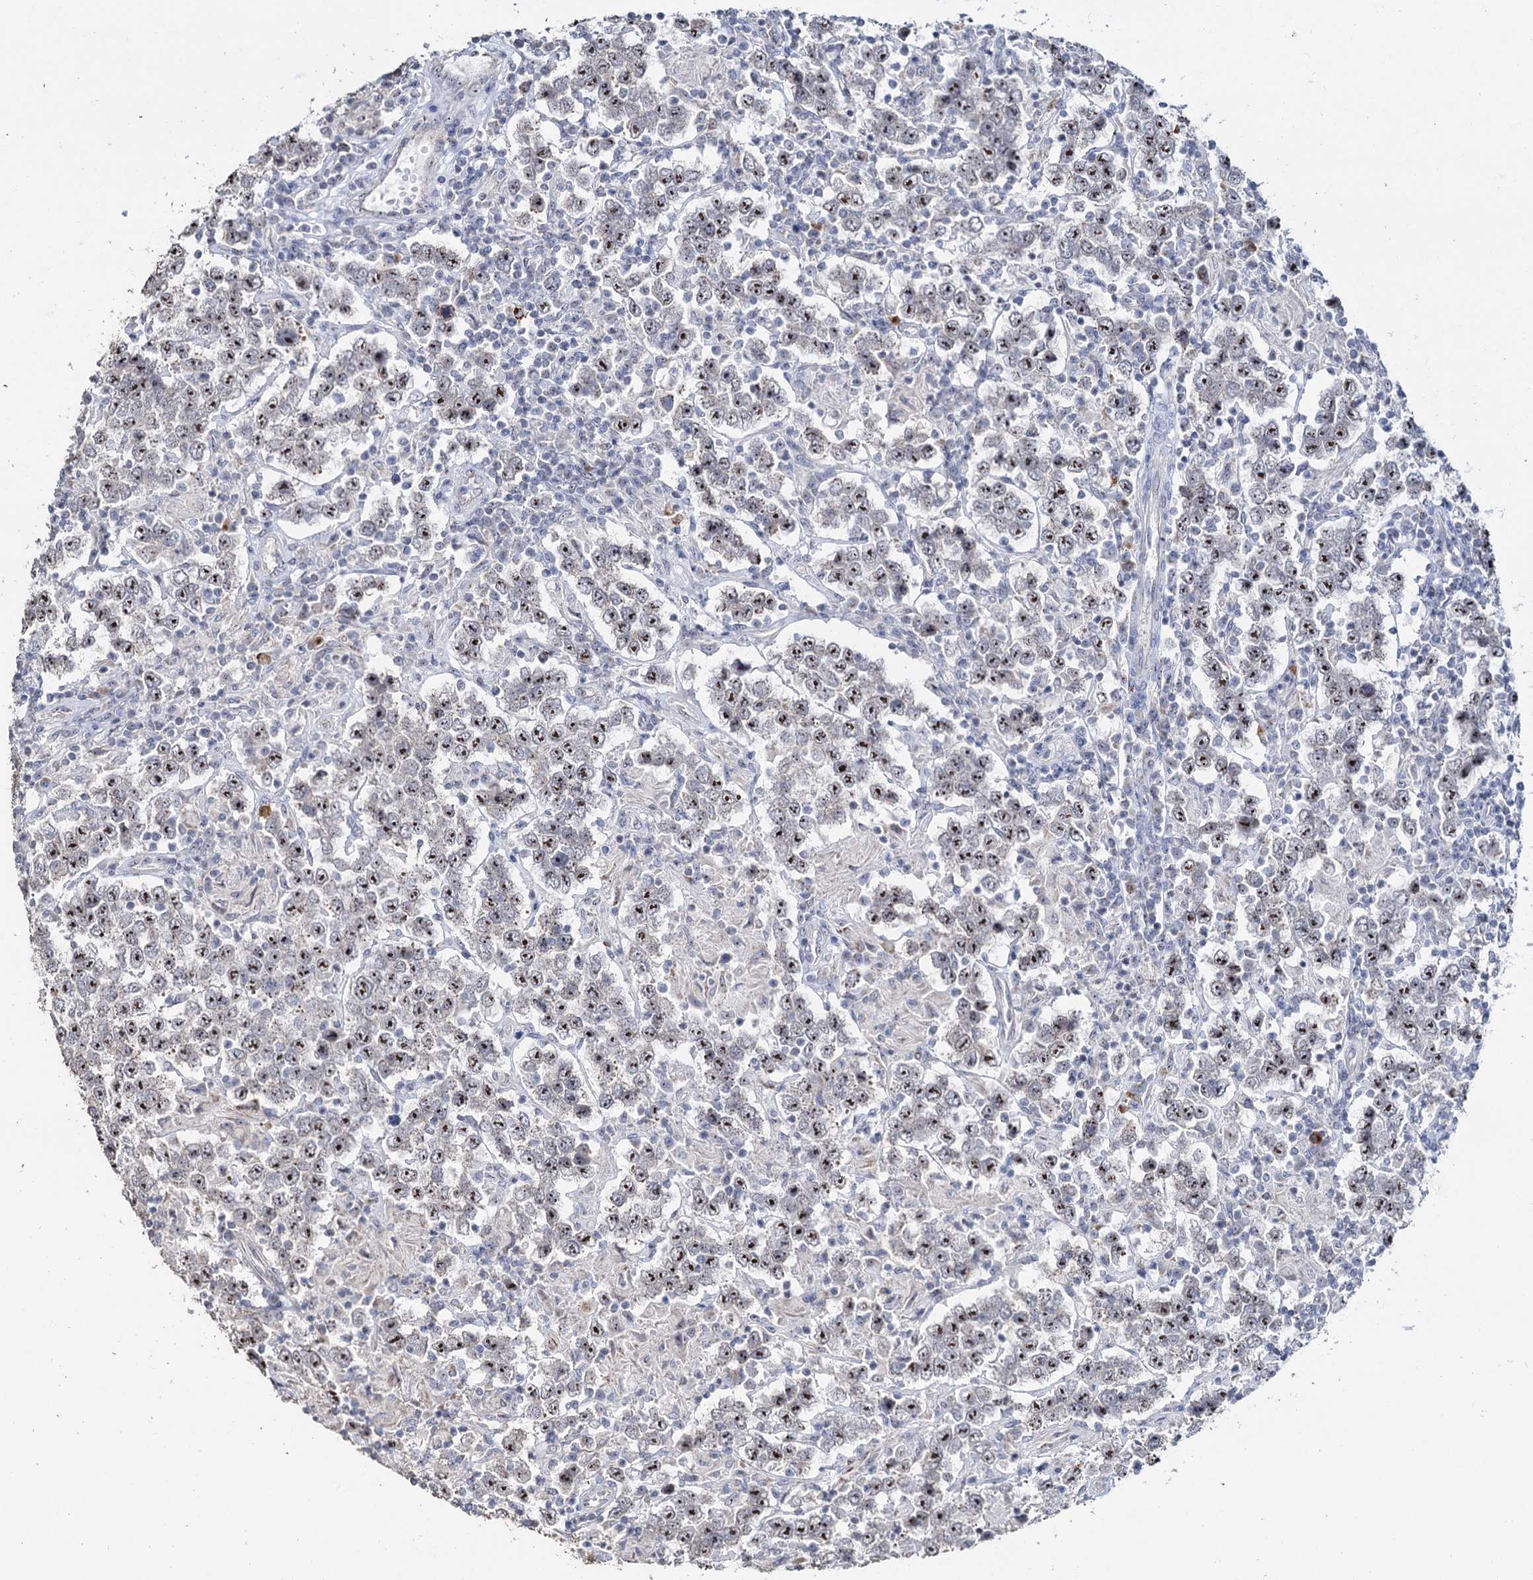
{"staining": {"intensity": "strong", "quantity": ">75%", "location": "nuclear"}, "tissue": "testis cancer", "cell_type": "Tumor cells", "image_type": "cancer", "snomed": [{"axis": "morphology", "description": "Normal tissue, NOS"}, {"axis": "morphology", "description": "Urothelial carcinoma, High grade"}, {"axis": "morphology", "description": "Seminoma, NOS"}, {"axis": "morphology", "description": "Carcinoma, Embryonal, NOS"}, {"axis": "topography", "description": "Urinary bladder"}, {"axis": "topography", "description": "Testis"}], "caption": "Immunohistochemistry (IHC) (DAB (3,3'-diaminobenzidine)) staining of human urothelial carcinoma (high-grade) (testis) exhibits strong nuclear protein expression in about >75% of tumor cells. The protein is stained brown, and the nuclei are stained in blue (DAB IHC with brightfield microscopy, high magnification).", "gene": "C2CD3", "patient": {"sex": "male", "age": 41}}